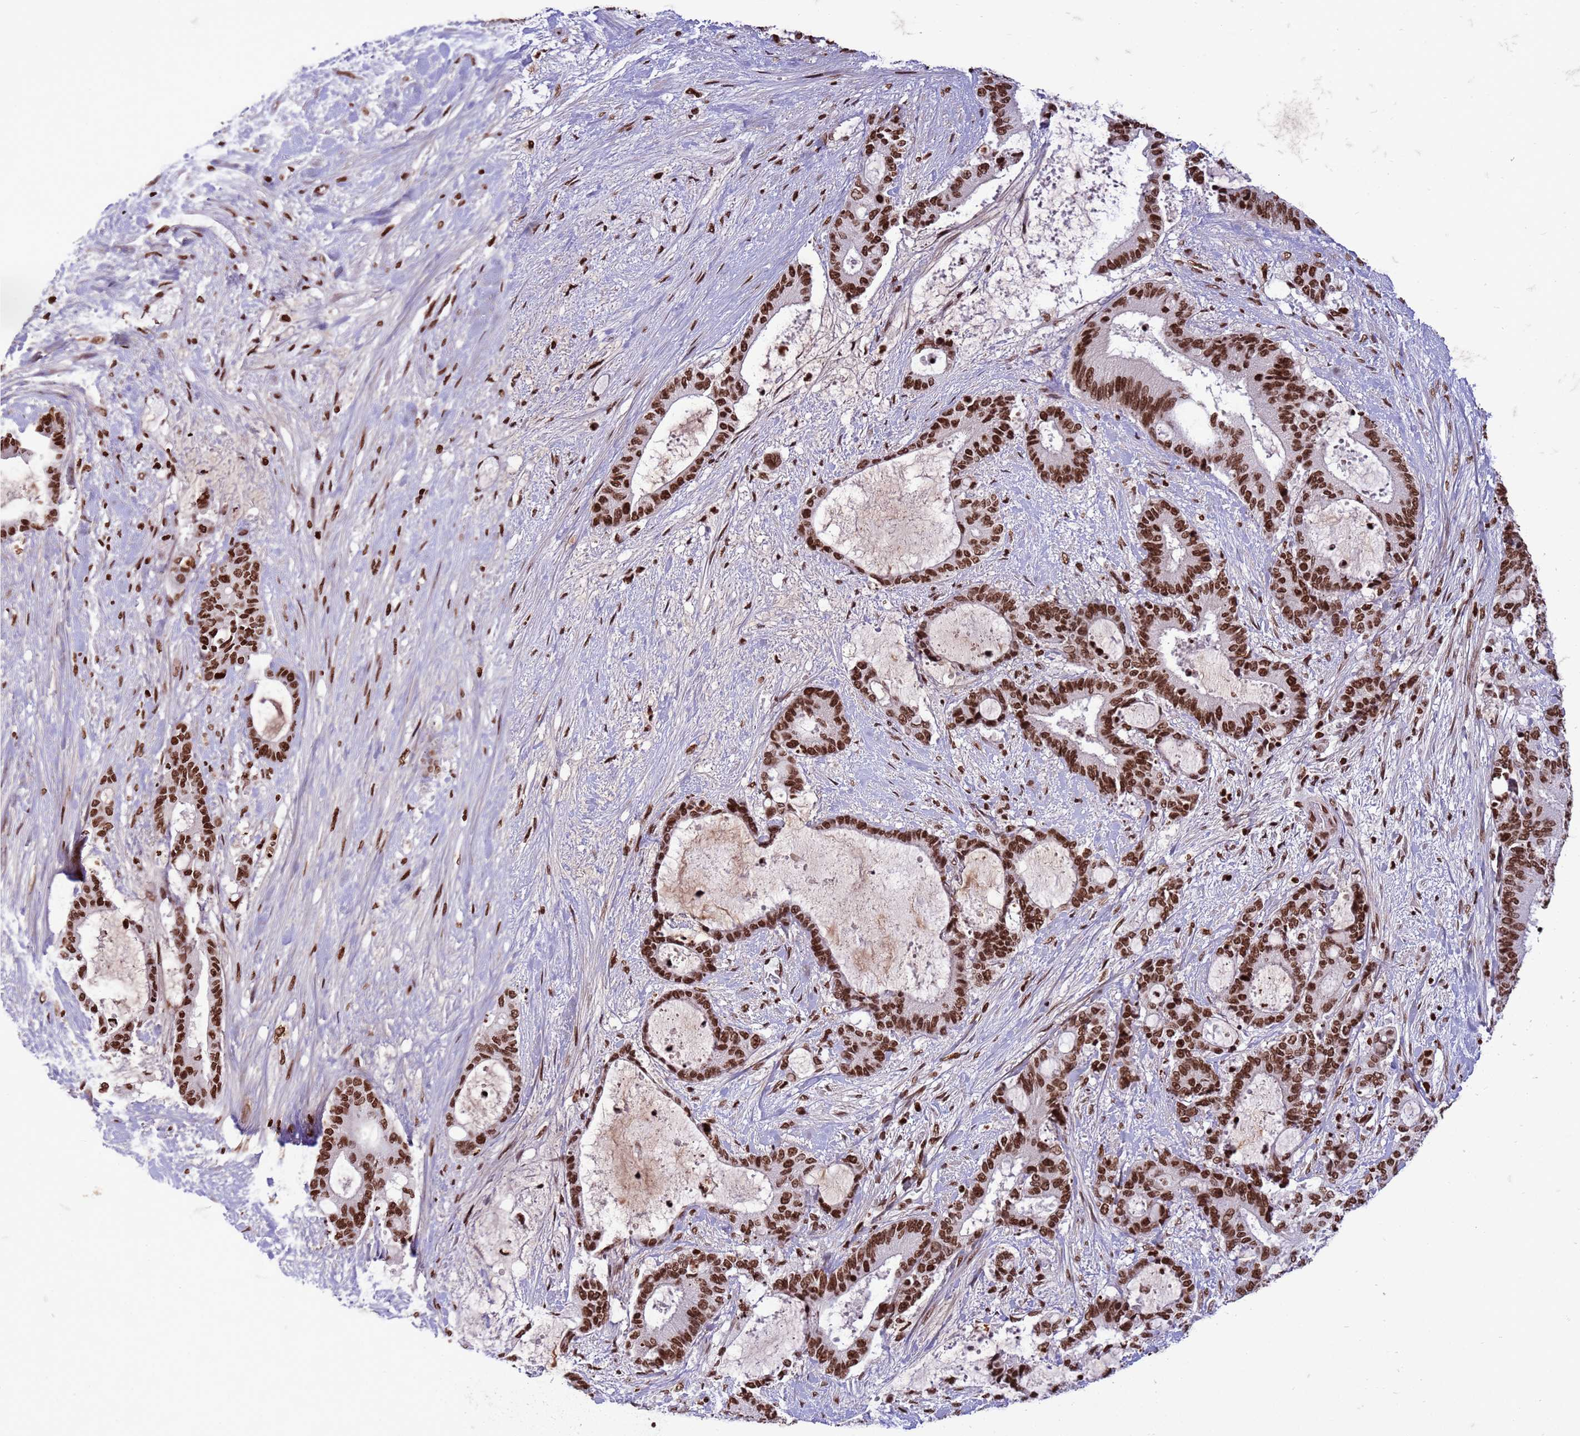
{"staining": {"intensity": "strong", "quantity": ">75%", "location": "nuclear"}, "tissue": "liver cancer", "cell_type": "Tumor cells", "image_type": "cancer", "snomed": [{"axis": "morphology", "description": "Normal tissue, NOS"}, {"axis": "morphology", "description": "Cholangiocarcinoma"}, {"axis": "topography", "description": "Liver"}, {"axis": "topography", "description": "Peripheral nerve tissue"}], "caption": "Human liver cholangiocarcinoma stained for a protein (brown) shows strong nuclear positive staining in approximately >75% of tumor cells.", "gene": "H3-3B", "patient": {"sex": "female", "age": 73}}